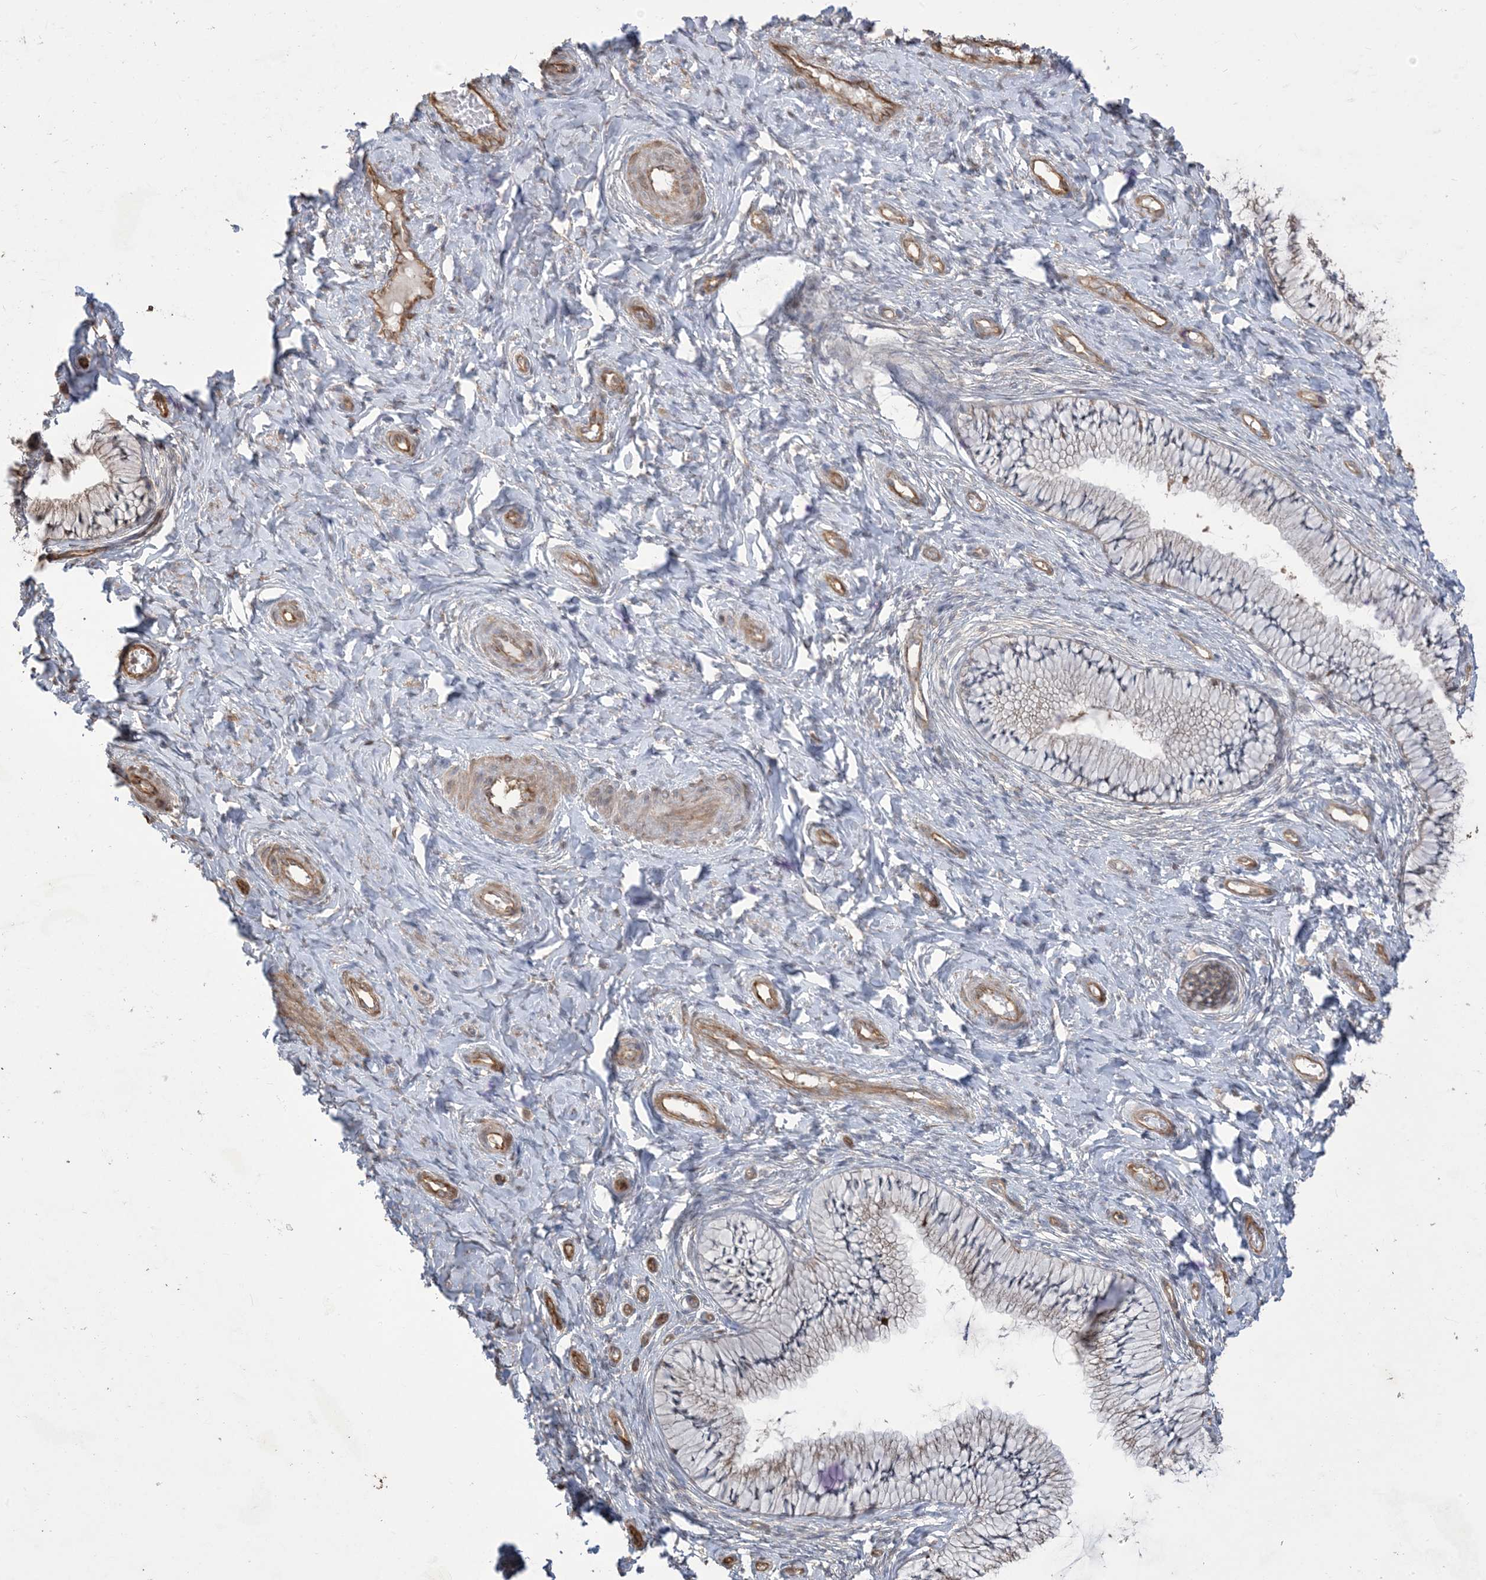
{"staining": {"intensity": "weak", "quantity": "25%-75%", "location": "cytoplasmic/membranous"}, "tissue": "cervix", "cell_type": "Glandular cells", "image_type": "normal", "snomed": [{"axis": "morphology", "description": "Normal tissue, NOS"}, {"axis": "topography", "description": "Cervix"}], "caption": "A low amount of weak cytoplasmic/membranous staining is seen in approximately 25%-75% of glandular cells in benign cervix. (Stains: DAB (3,3'-diaminobenzidine) in brown, nuclei in blue, Microscopy: brightfield microscopy at high magnification).", "gene": "KLHL18", "patient": {"sex": "female", "age": 36}}